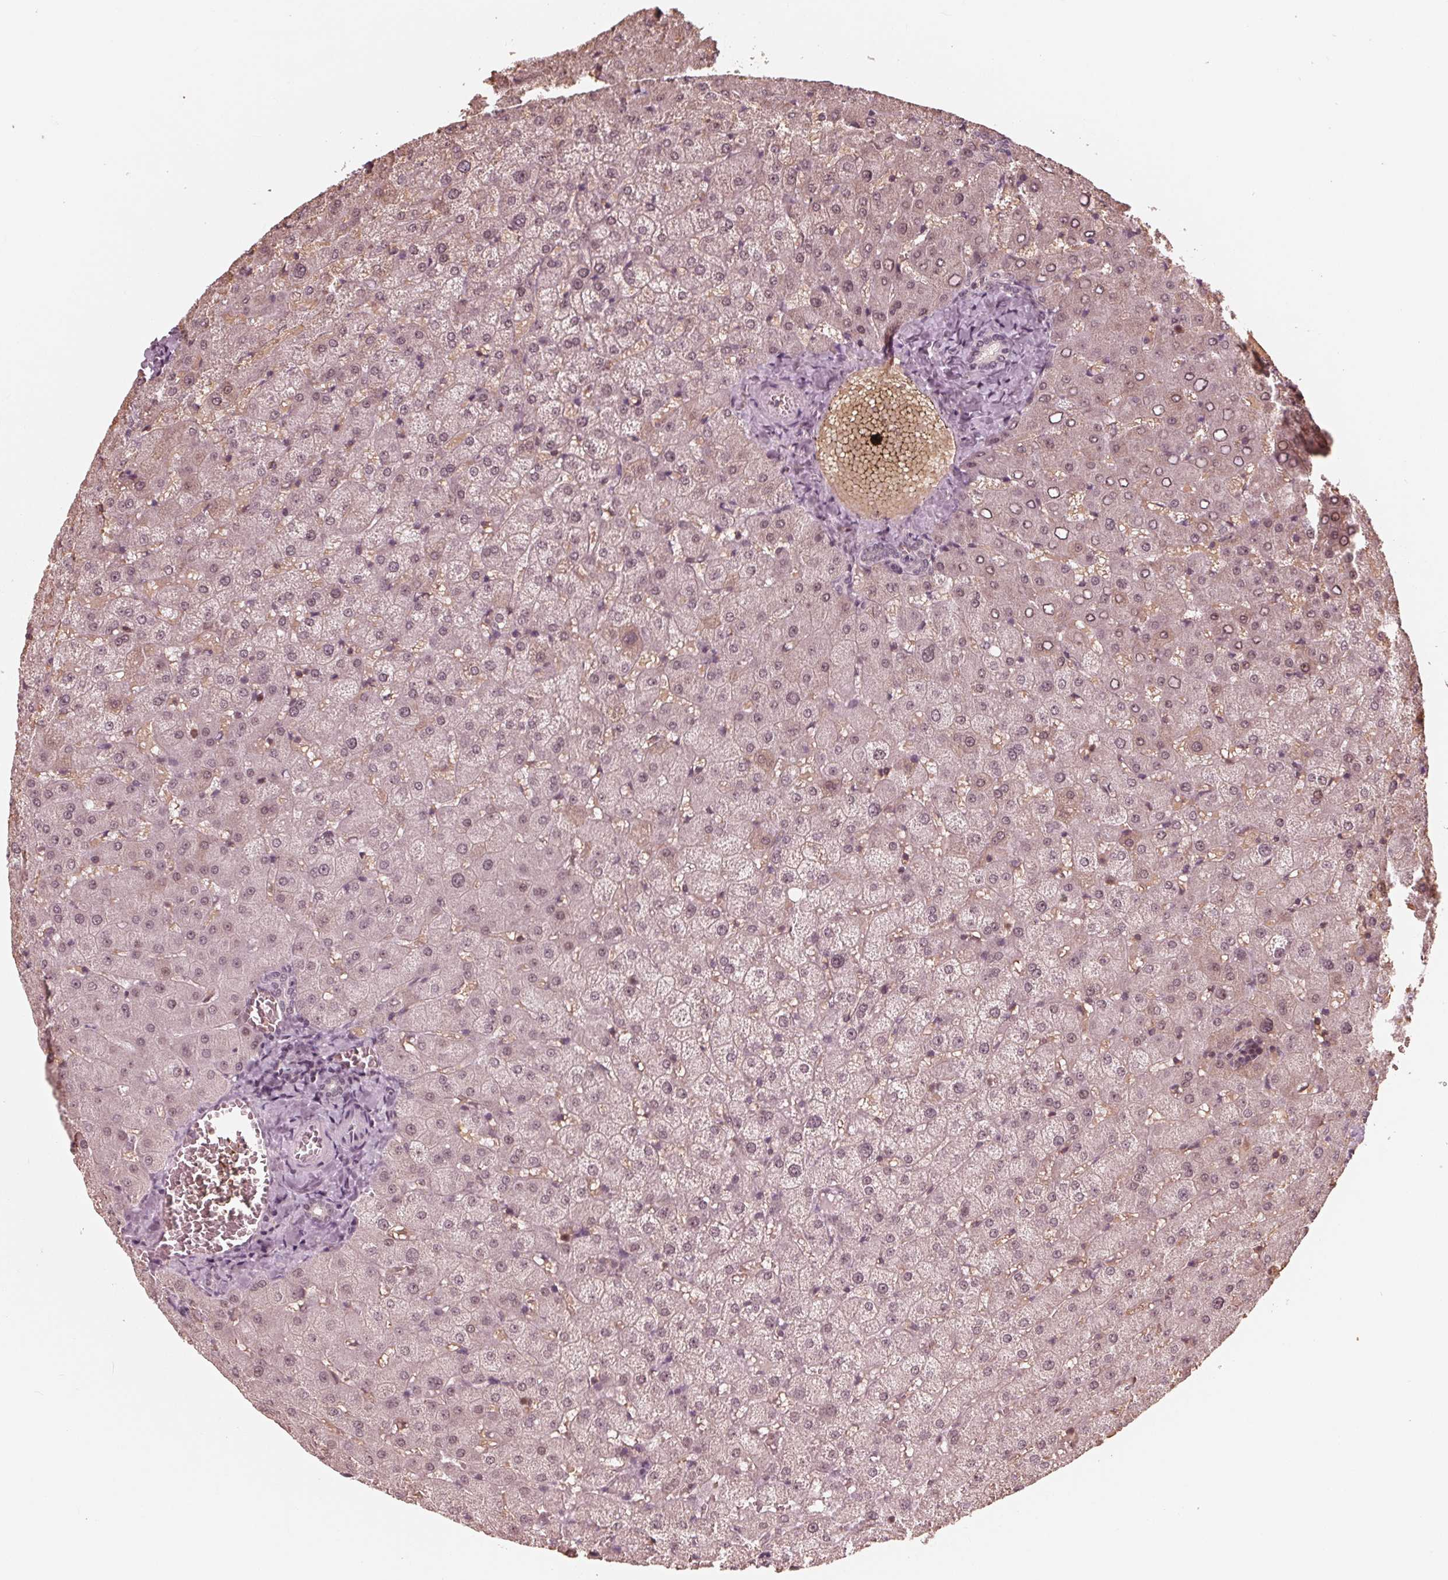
{"staining": {"intensity": "negative", "quantity": "none", "location": "none"}, "tissue": "liver", "cell_type": "Cholangiocytes", "image_type": "normal", "snomed": [{"axis": "morphology", "description": "Normal tissue, NOS"}, {"axis": "topography", "description": "Liver"}], "caption": "High power microscopy image of an immunohistochemistry (IHC) micrograph of unremarkable liver, revealing no significant positivity in cholangiocytes.", "gene": "HIRIP3", "patient": {"sex": "female", "age": 50}}